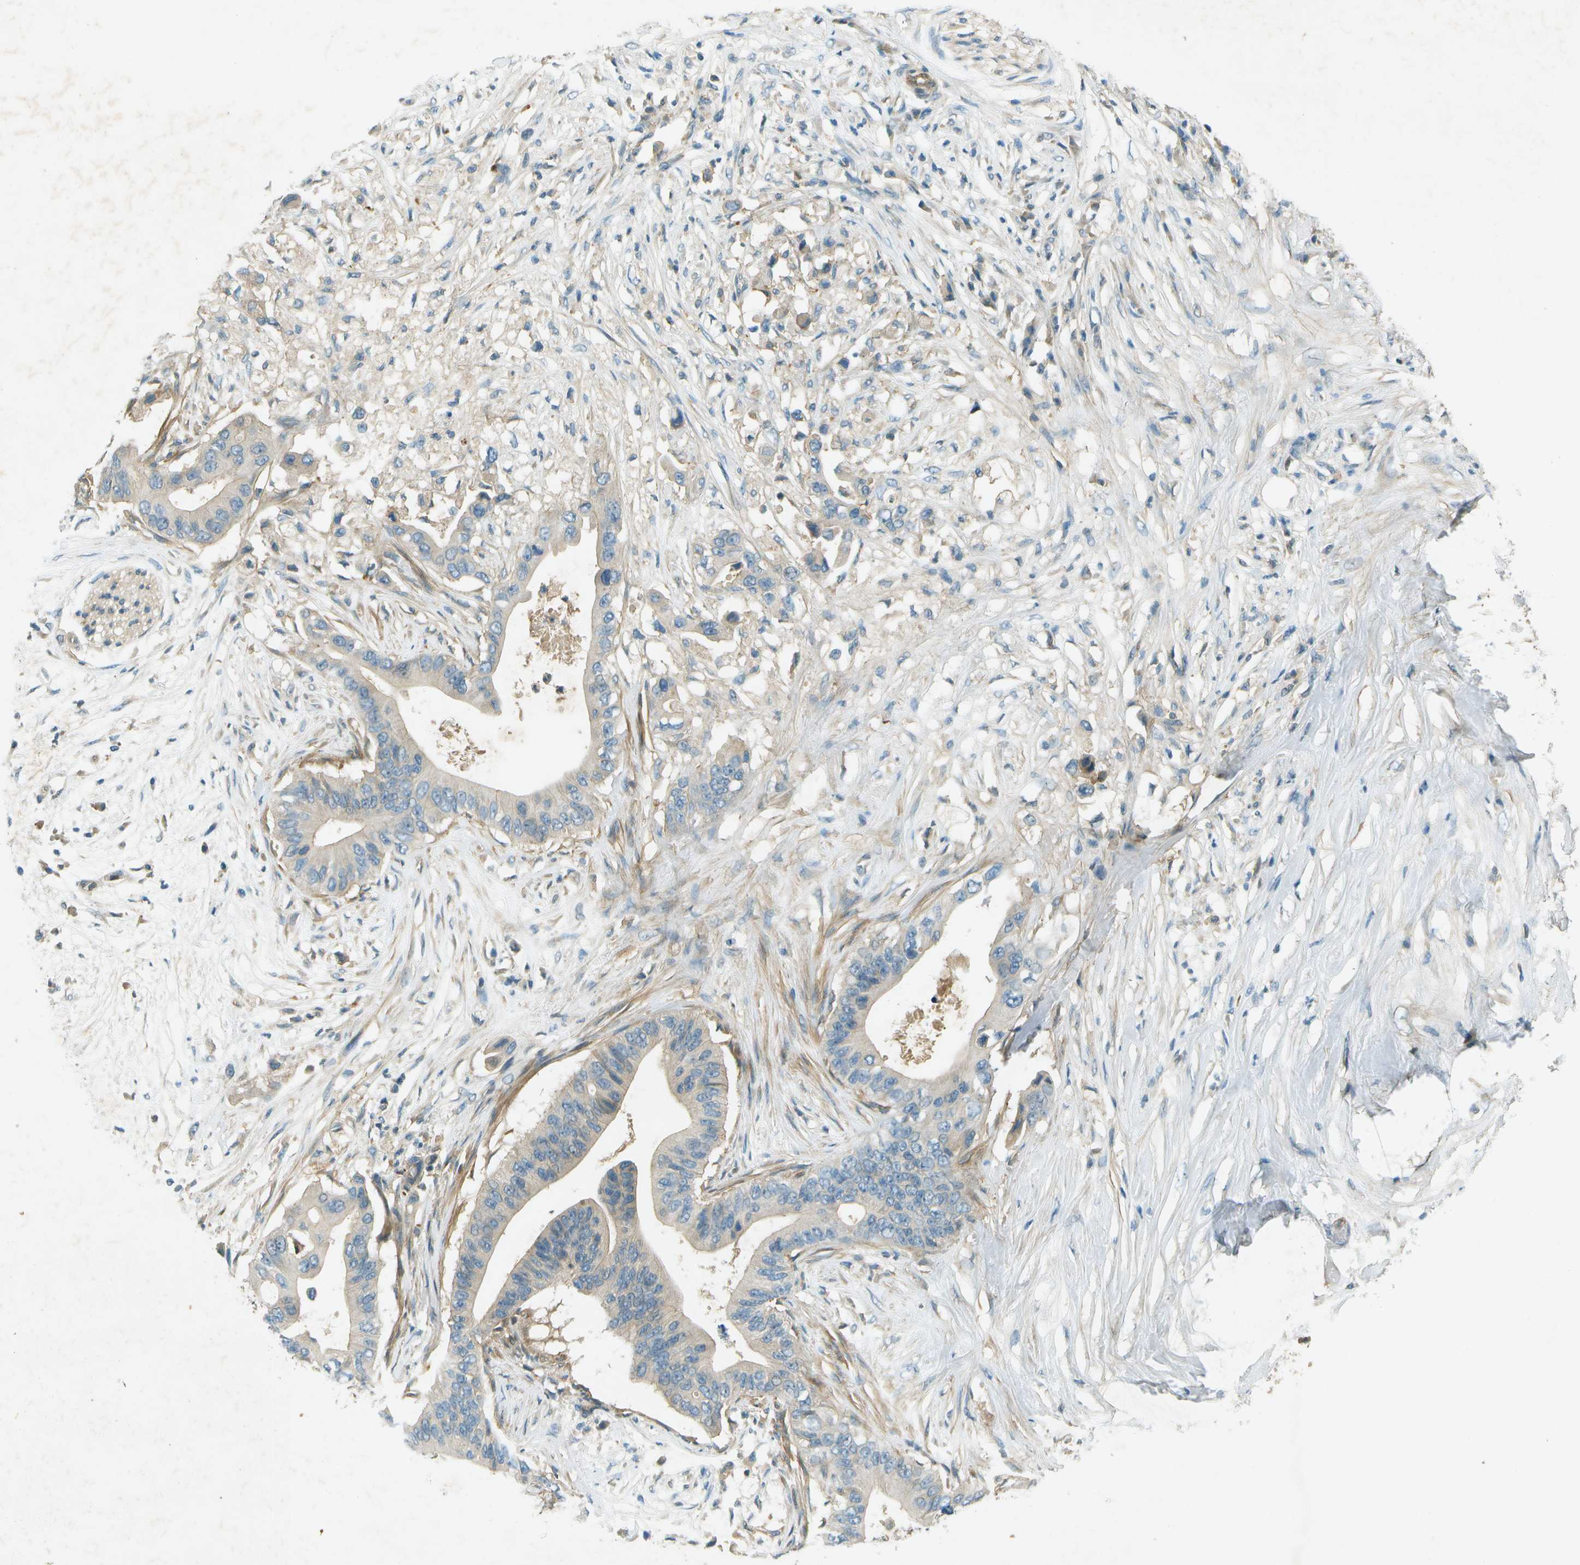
{"staining": {"intensity": "moderate", "quantity": "<25%", "location": "cytoplasmic/membranous"}, "tissue": "pancreatic cancer", "cell_type": "Tumor cells", "image_type": "cancer", "snomed": [{"axis": "morphology", "description": "Adenocarcinoma, NOS"}, {"axis": "topography", "description": "Pancreas"}], "caption": "Immunohistochemical staining of human pancreatic cancer reveals low levels of moderate cytoplasmic/membranous positivity in about <25% of tumor cells. (DAB IHC, brown staining for protein, blue staining for nuclei).", "gene": "NUDT4", "patient": {"sex": "male", "age": 77}}